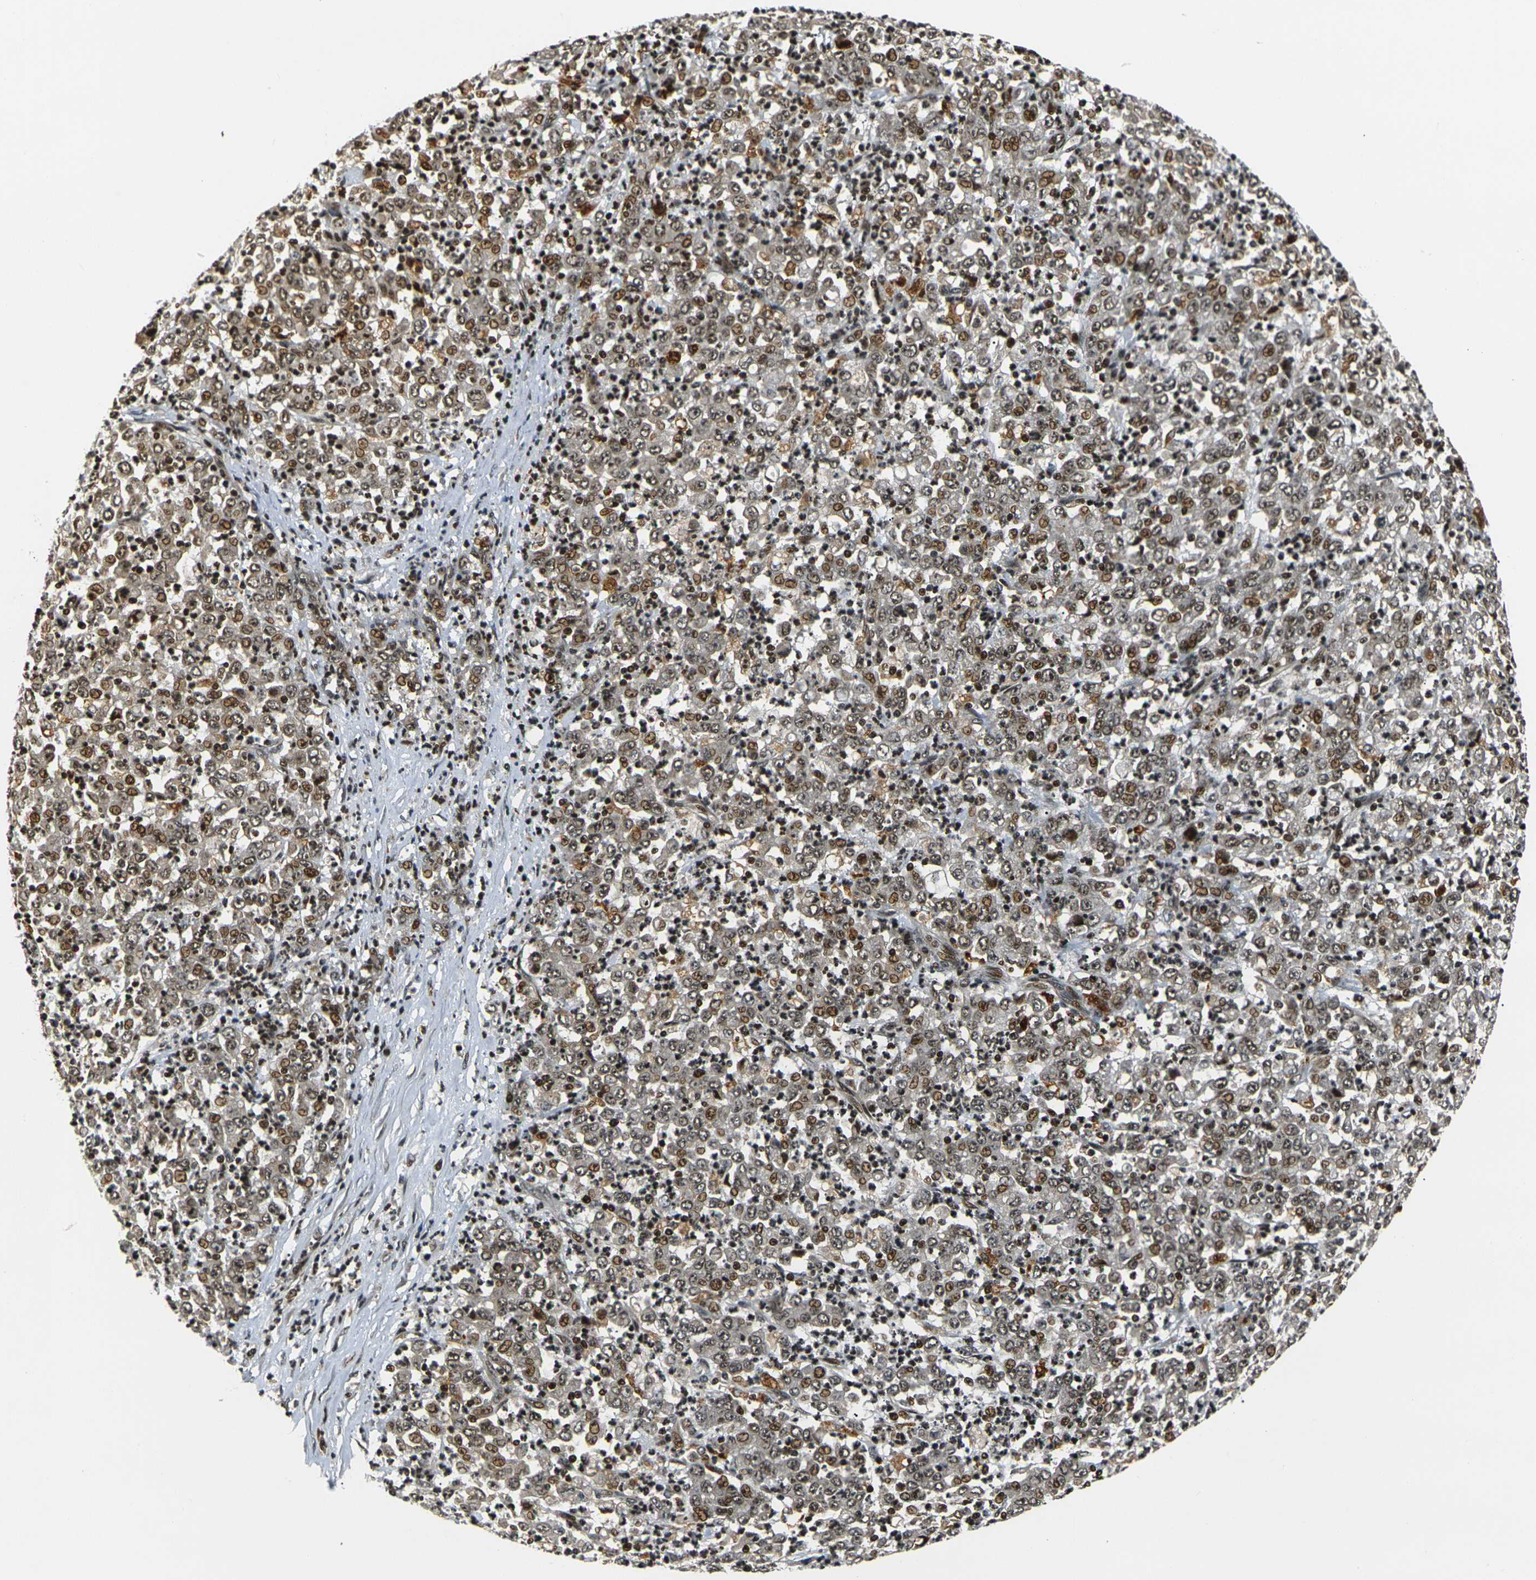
{"staining": {"intensity": "moderate", "quantity": ">75%", "location": "cytoplasmic/membranous,nuclear"}, "tissue": "stomach cancer", "cell_type": "Tumor cells", "image_type": "cancer", "snomed": [{"axis": "morphology", "description": "Adenocarcinoma, NOS"}, {"axis": "topography", "description": "Stomach, lower"}], "caption": "The histopathology image displays staining of stomach cancer, revealing moderate cytoplasmic/membranous and nuclear protein staining (brown color) within tumor cells.", "gene": "ACTL6A", "patient": {"sex": "female", "age": 71}}